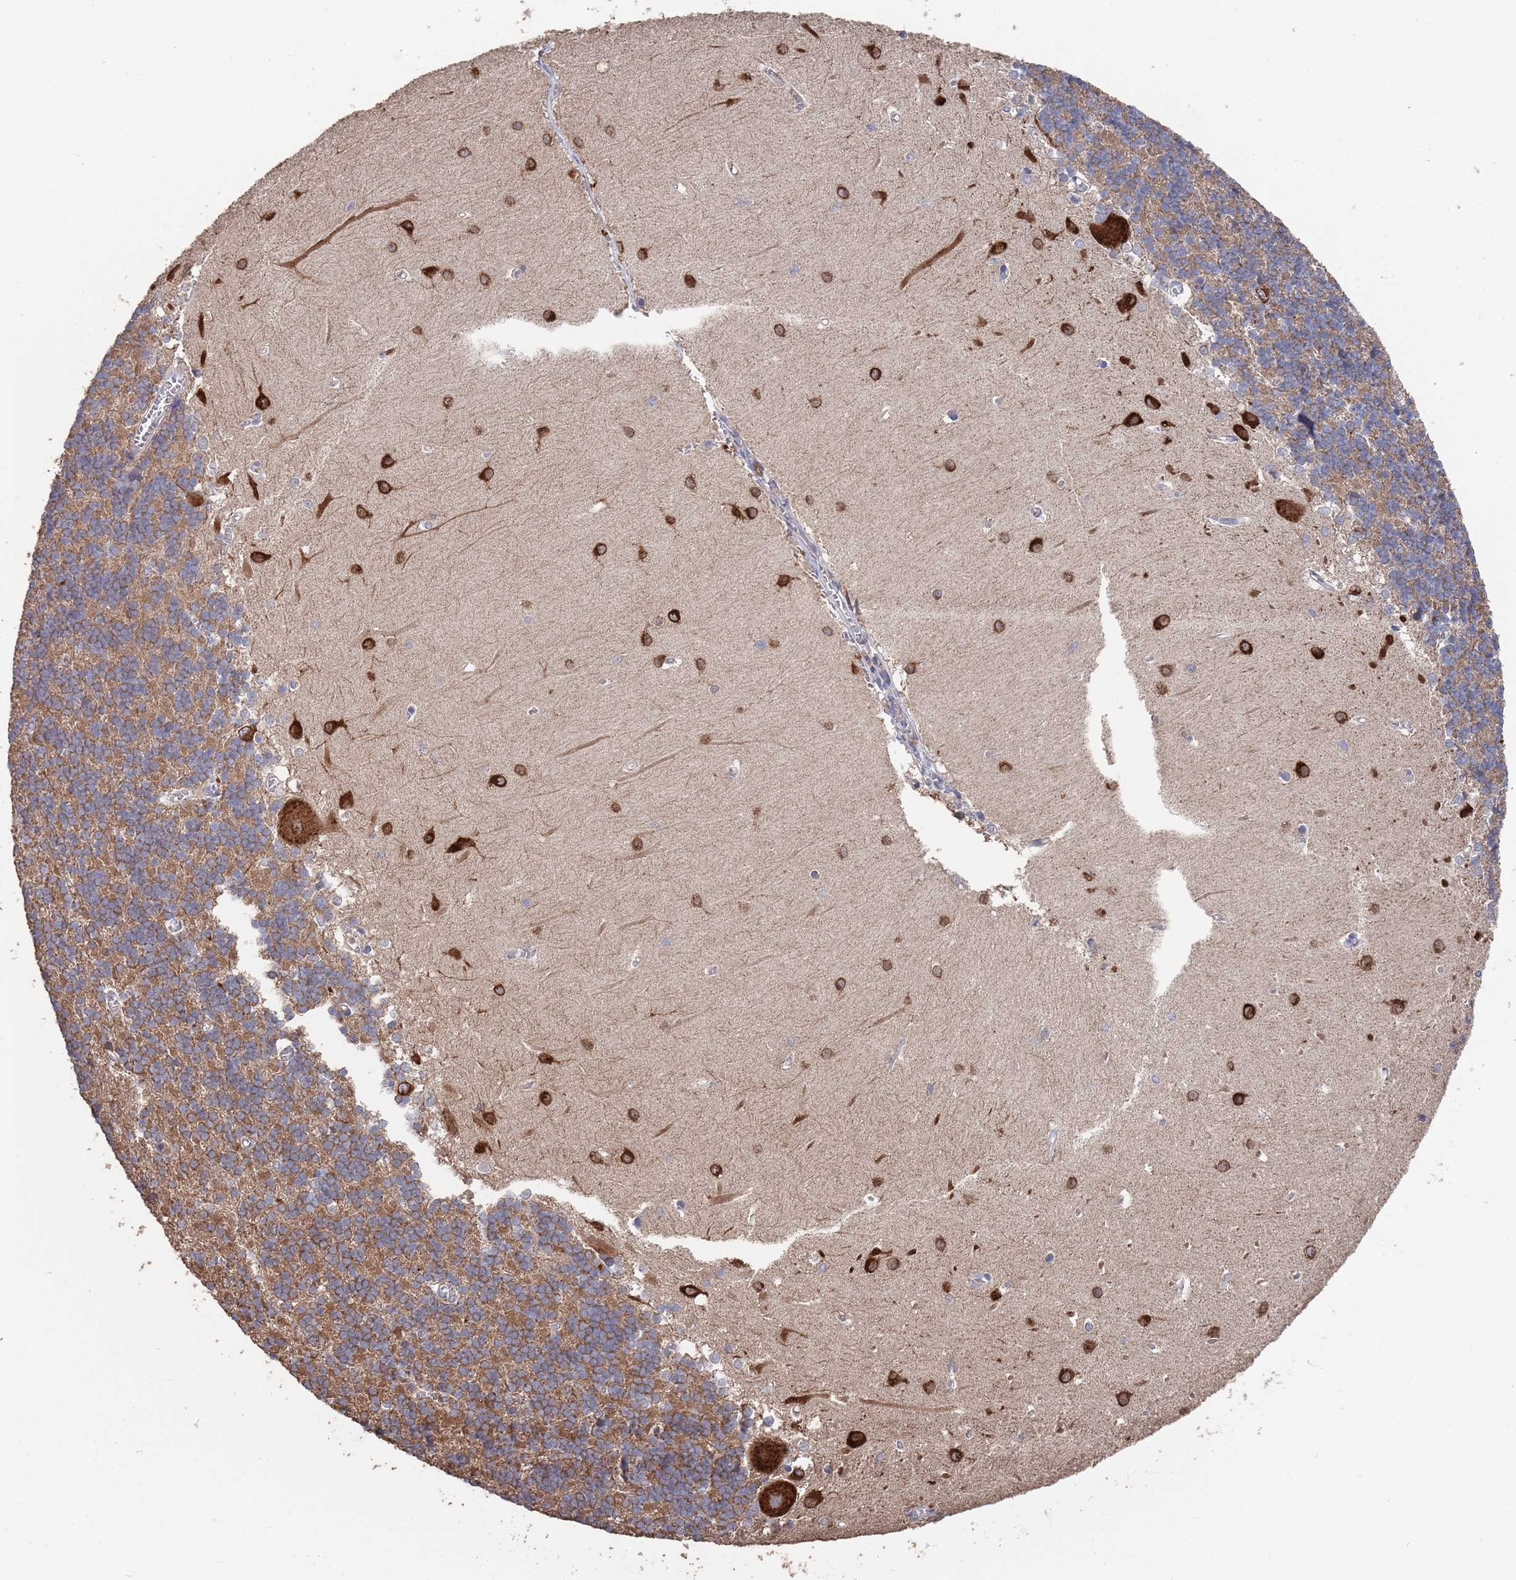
{"staining": {"intensity": "moderate", "quantity": "25%-75%", "location": "cytoplasmic/membranous"}, "tissue": "cerebellum", "cell_type": "Cells in granular layer", "image_type": "normal", "snomed": [{"axis": "morphology", "description": "Normal tissue, NOS"}, {"axis": "topography", "description": "Cerebellum"}], "caption": "Cerebellum stained for a protein (brown) displays moderate cytoplasmic/membranous positive staining in approximately 25%-75% of cells in granular layer.", "gene": "BTBD18", "patient": {"sex": "male", "age": 37}}